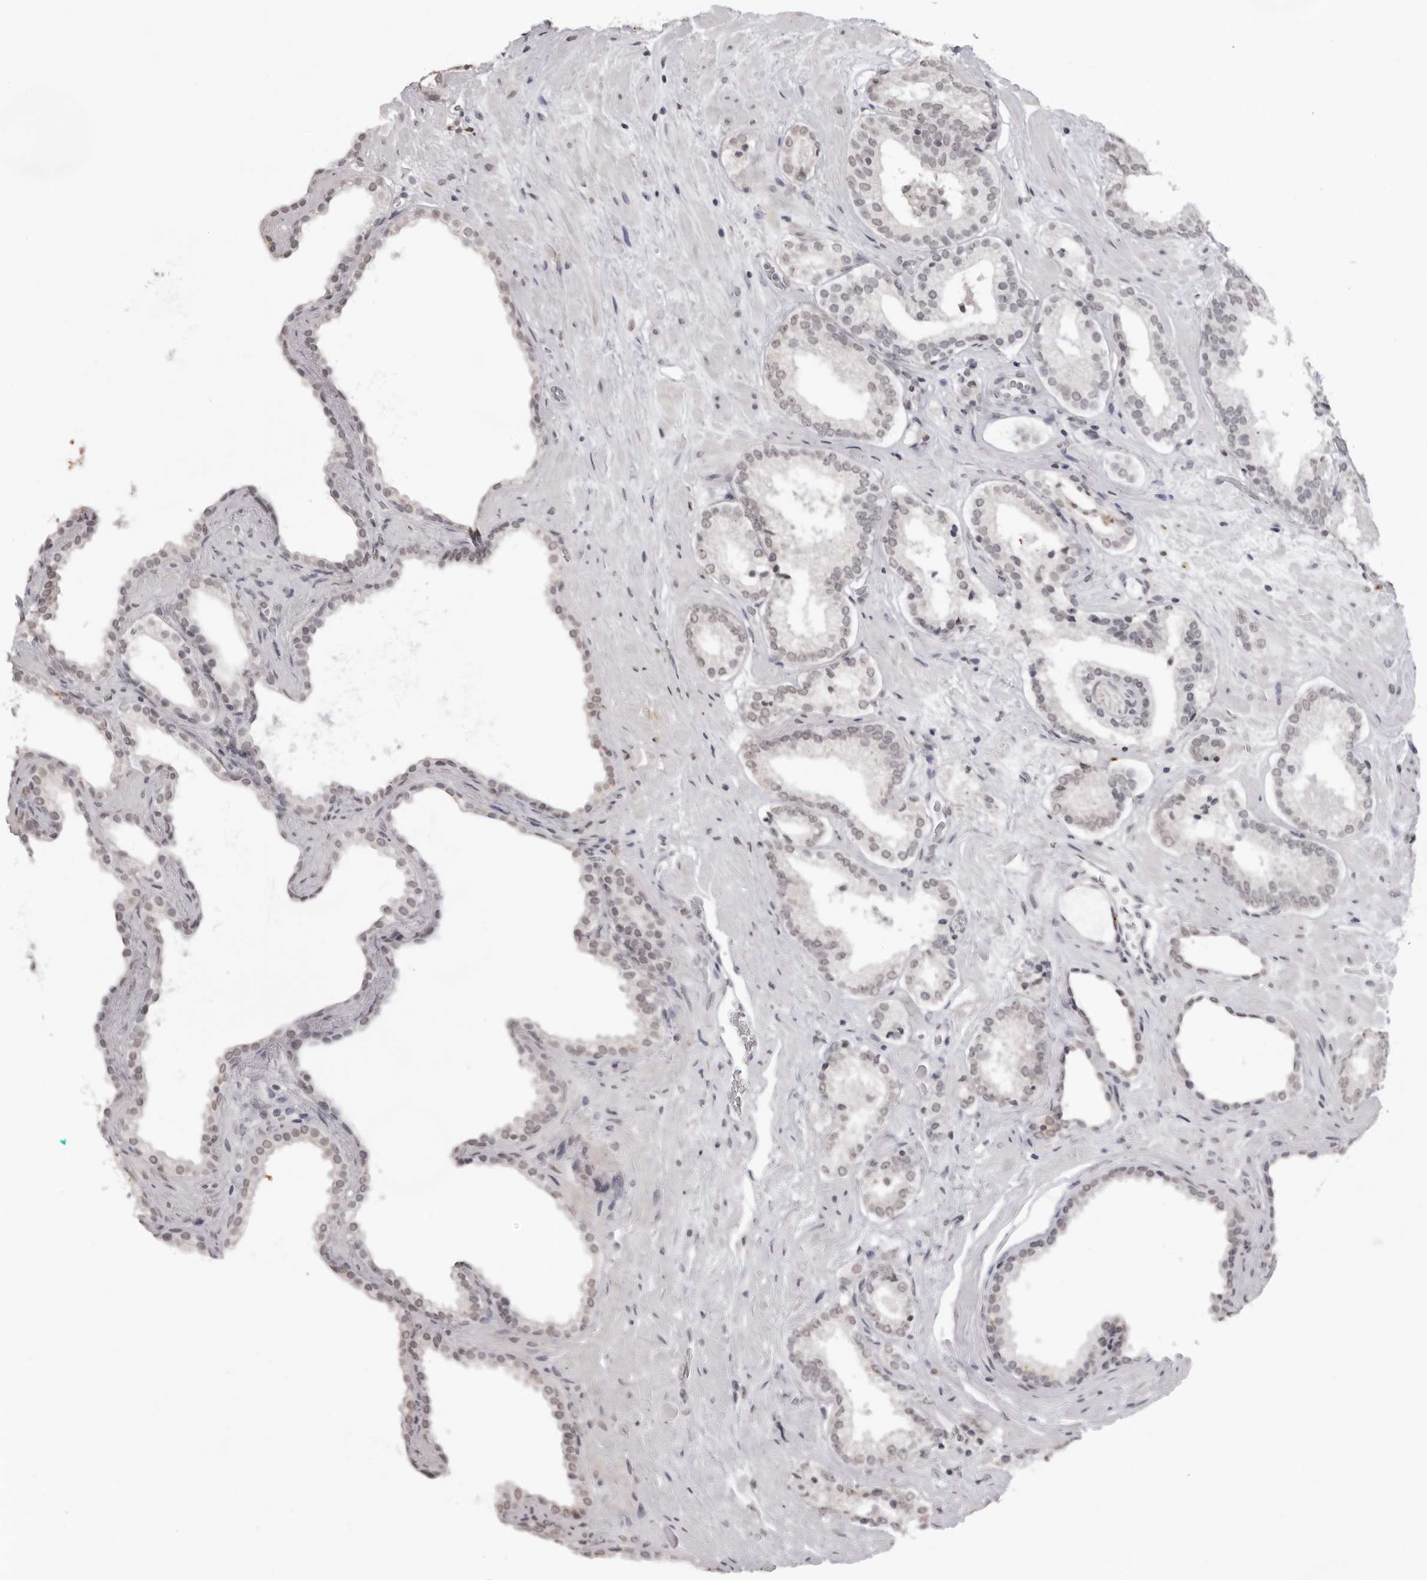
{"staining": {"intensity": "negative", "quantity": "none", "location": "none"}, "tissue": "prostate cancer", "cell_type": "Tumor cells", "image_type": "cancer", "snomed": [{"axis": "morphology", "description": "Adenocarcinoma, Low grade"}, {"axis": "topography", "description": "Prostate"}], "caption": "A photomicrograph of human prostate cancer (adenocarcinoma (low-grade)) is negative for staining in tumor cells.", "gene": "NTM", "patient": {"sex": "male", "age": 62}}